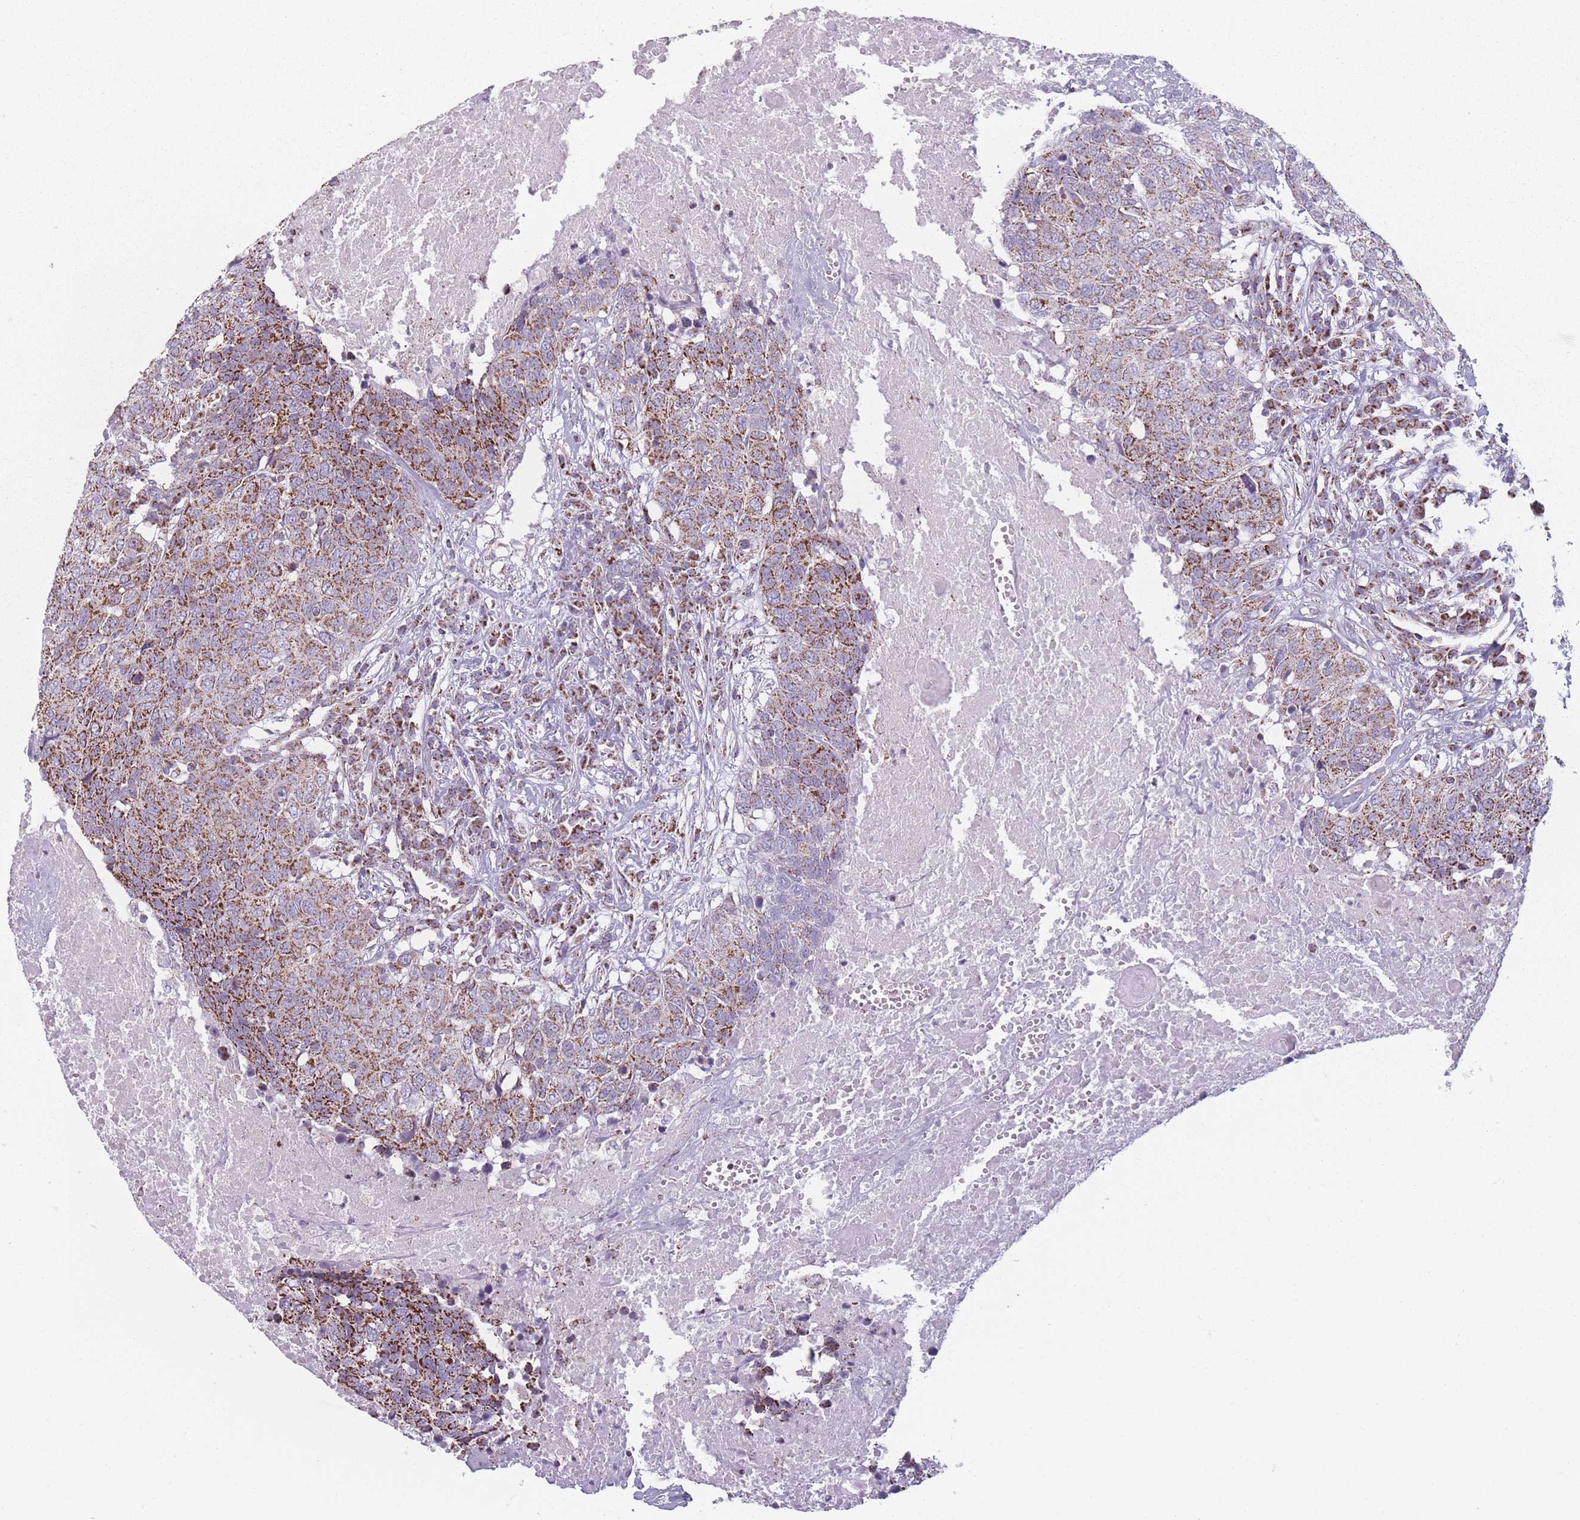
{"staining": {"intensity": "moderate", "quantity": ">75%", "location": "cytoplasmic/membranous"}, "tissue": "head and neck cancer", "cell_type": "Tumor cells", "image_type": "cancer", "snomed": [{"axis": "morphology", "description": "Squamous cell carcinoma, NOS"}, {"axis": "topography", "description": "Head-Neck"}], "caption": "Approximately >75% of tumor cells in human head and neck cancer (squamous cell carcinoma) exhibit moderate cytoplasmic/membranous protein positivity as visualized by brown immunohistochemical staining.", "gene": "DCHS1", "patient": {"sex": "male", "age": 66}}